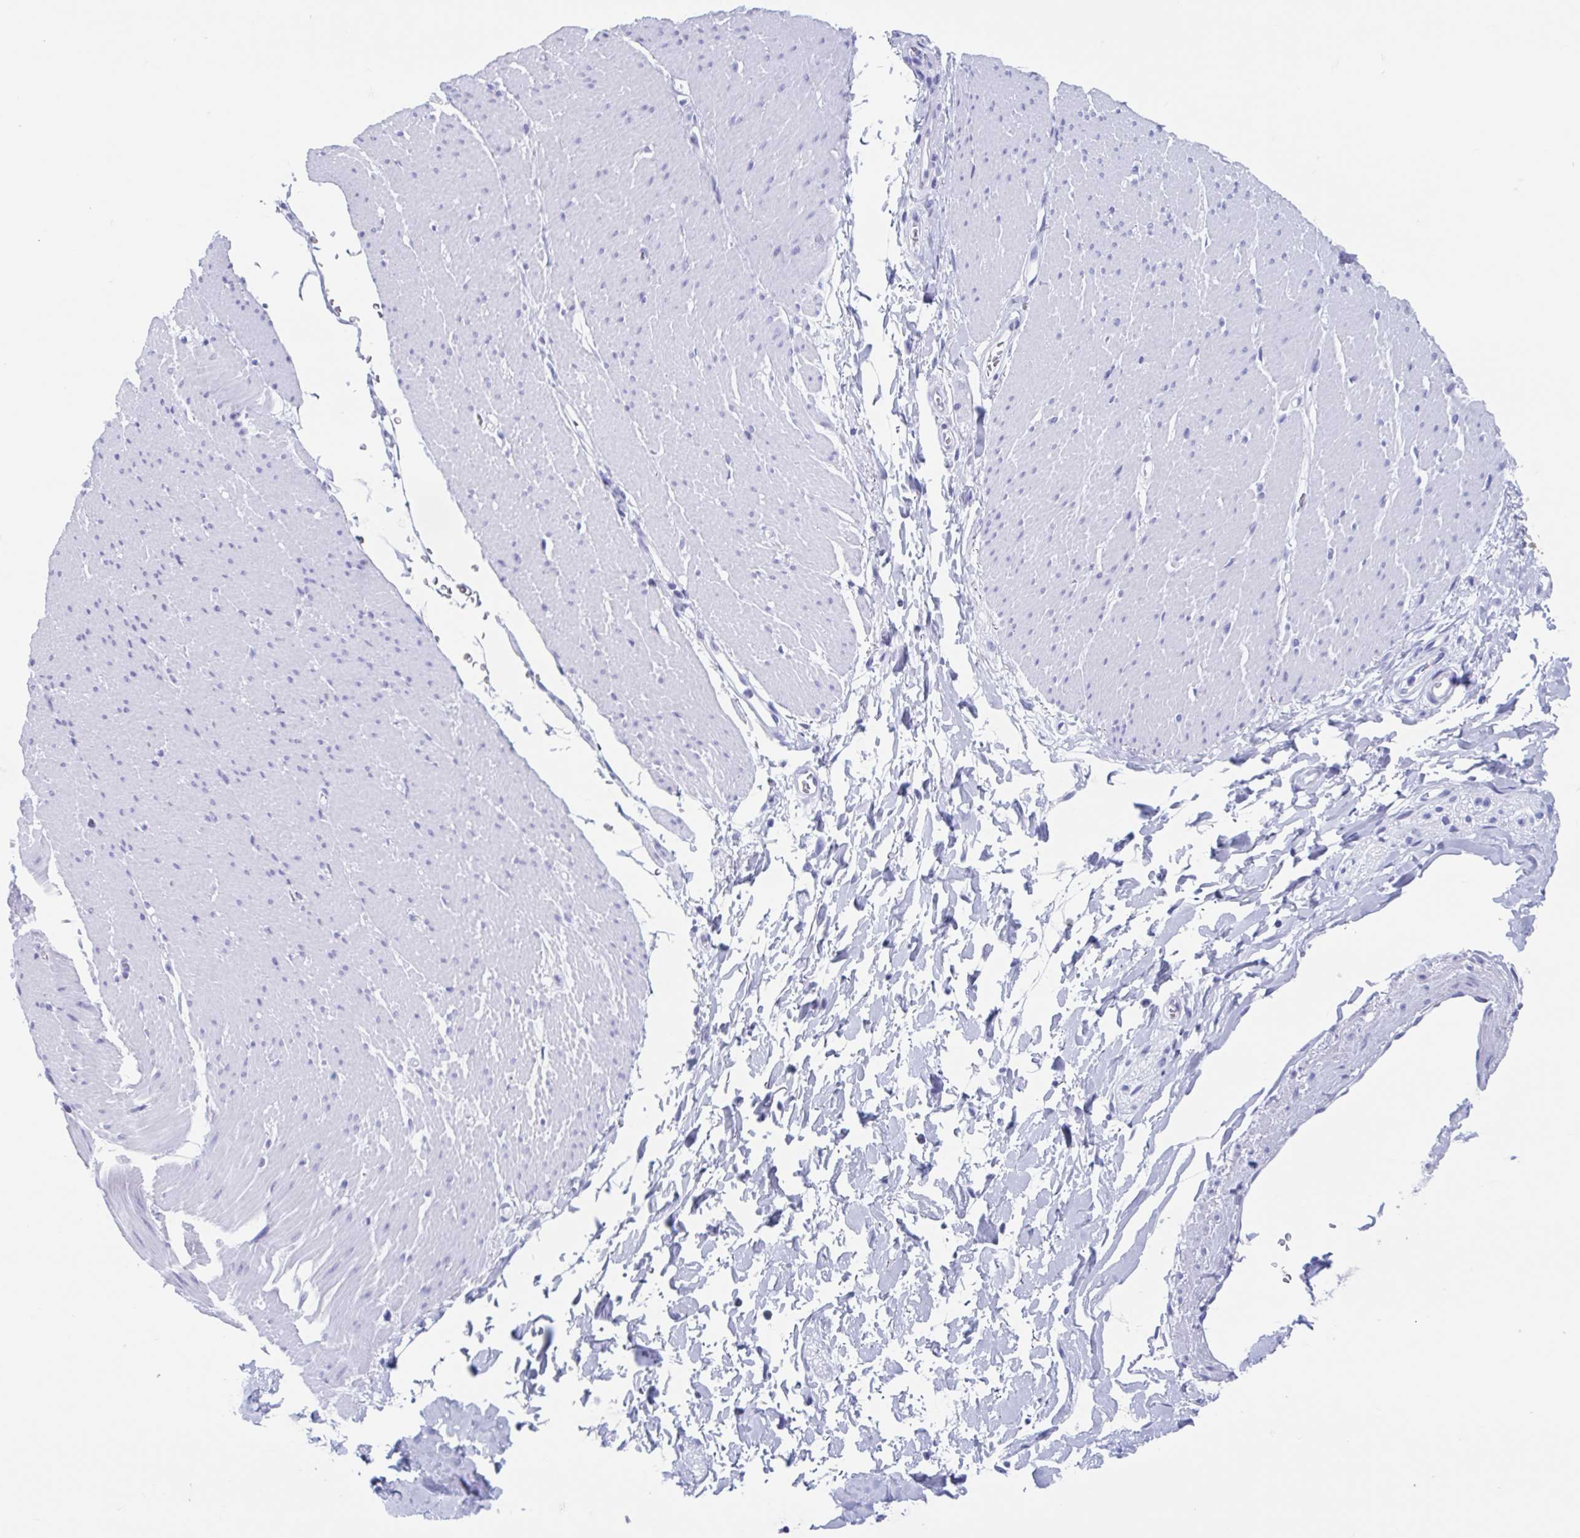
{"staining": {"intensity": "negative", "quantity": "none", "location": "none"}, "tissue": "smooth muscle", "cell_type": "Smooth muscle cells", "image_type": "normal", "snomed": [{"axis": "morphology", "description": "Normal tissue, NOS"}, {"axis": "topography", "description": "Smooth muscle"}, {"axis": "topography", "description": "Rectum"}], "caption": "The immunohistochemistry photomicrograph has no significant positivity in smooth muscle cells of smooth muscle.", "gene": "HDGFL1", "patient": {"sex": "male", "age": 53}}